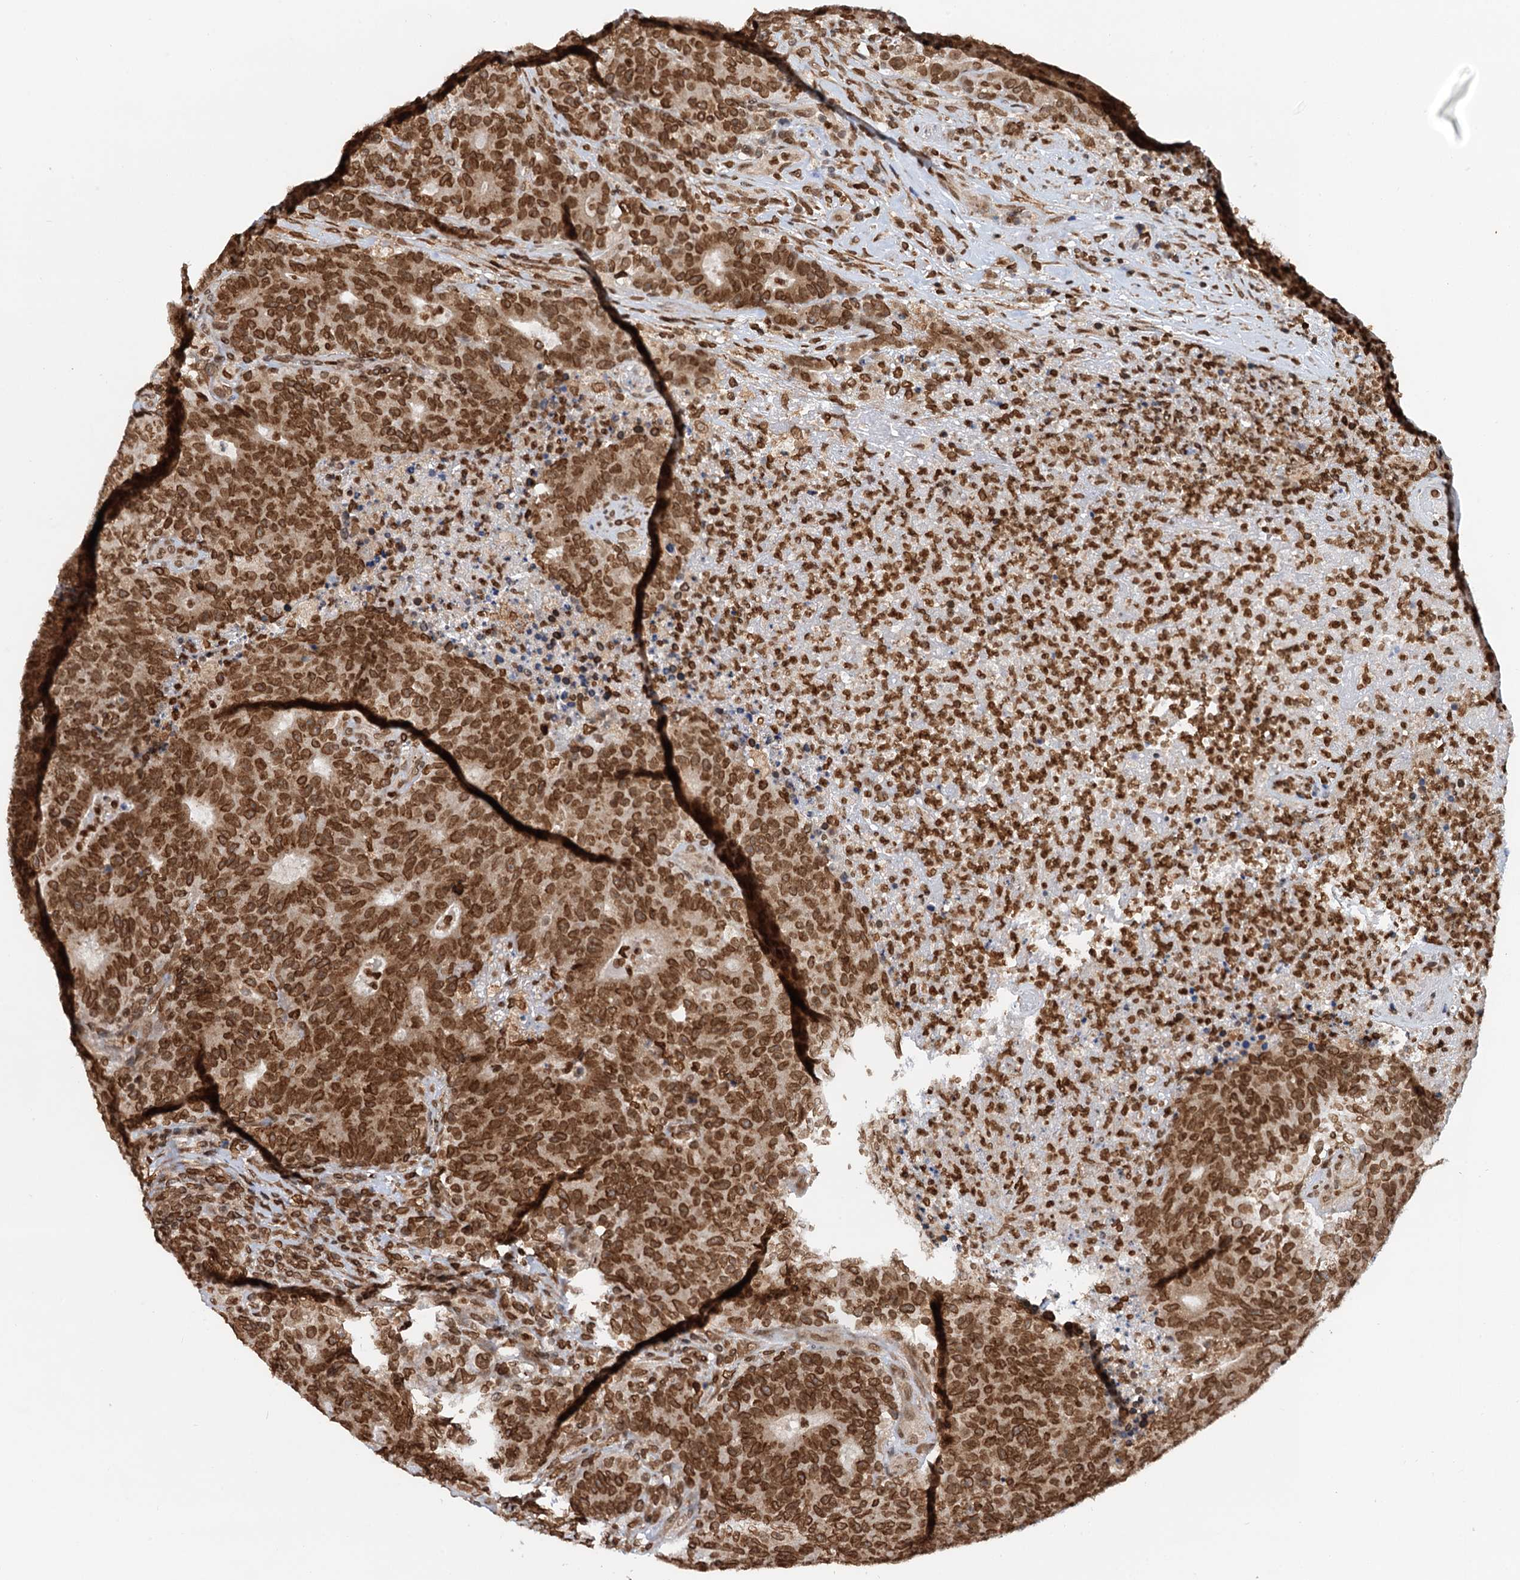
{"staining": {"intensity": "strong", "quantity": ">75%", "location": "nuclear"}, "tissue": "colorectal cancer", "cell_type": "Tumor cells", "image_type": "cancer", "snomed": [{"axis": "morphology", "description": "Adenocarcinoma, NOS"}, {"axis": "topography", "description": "Colon"}], "caption": "Protein analysis of colorectal adenocarcinoma tissue reveals strong nuclear staining in approximately >75% of tumor cells.", "gene": "ZC3H13", "patient": {"sex": "female", "age": 75}}